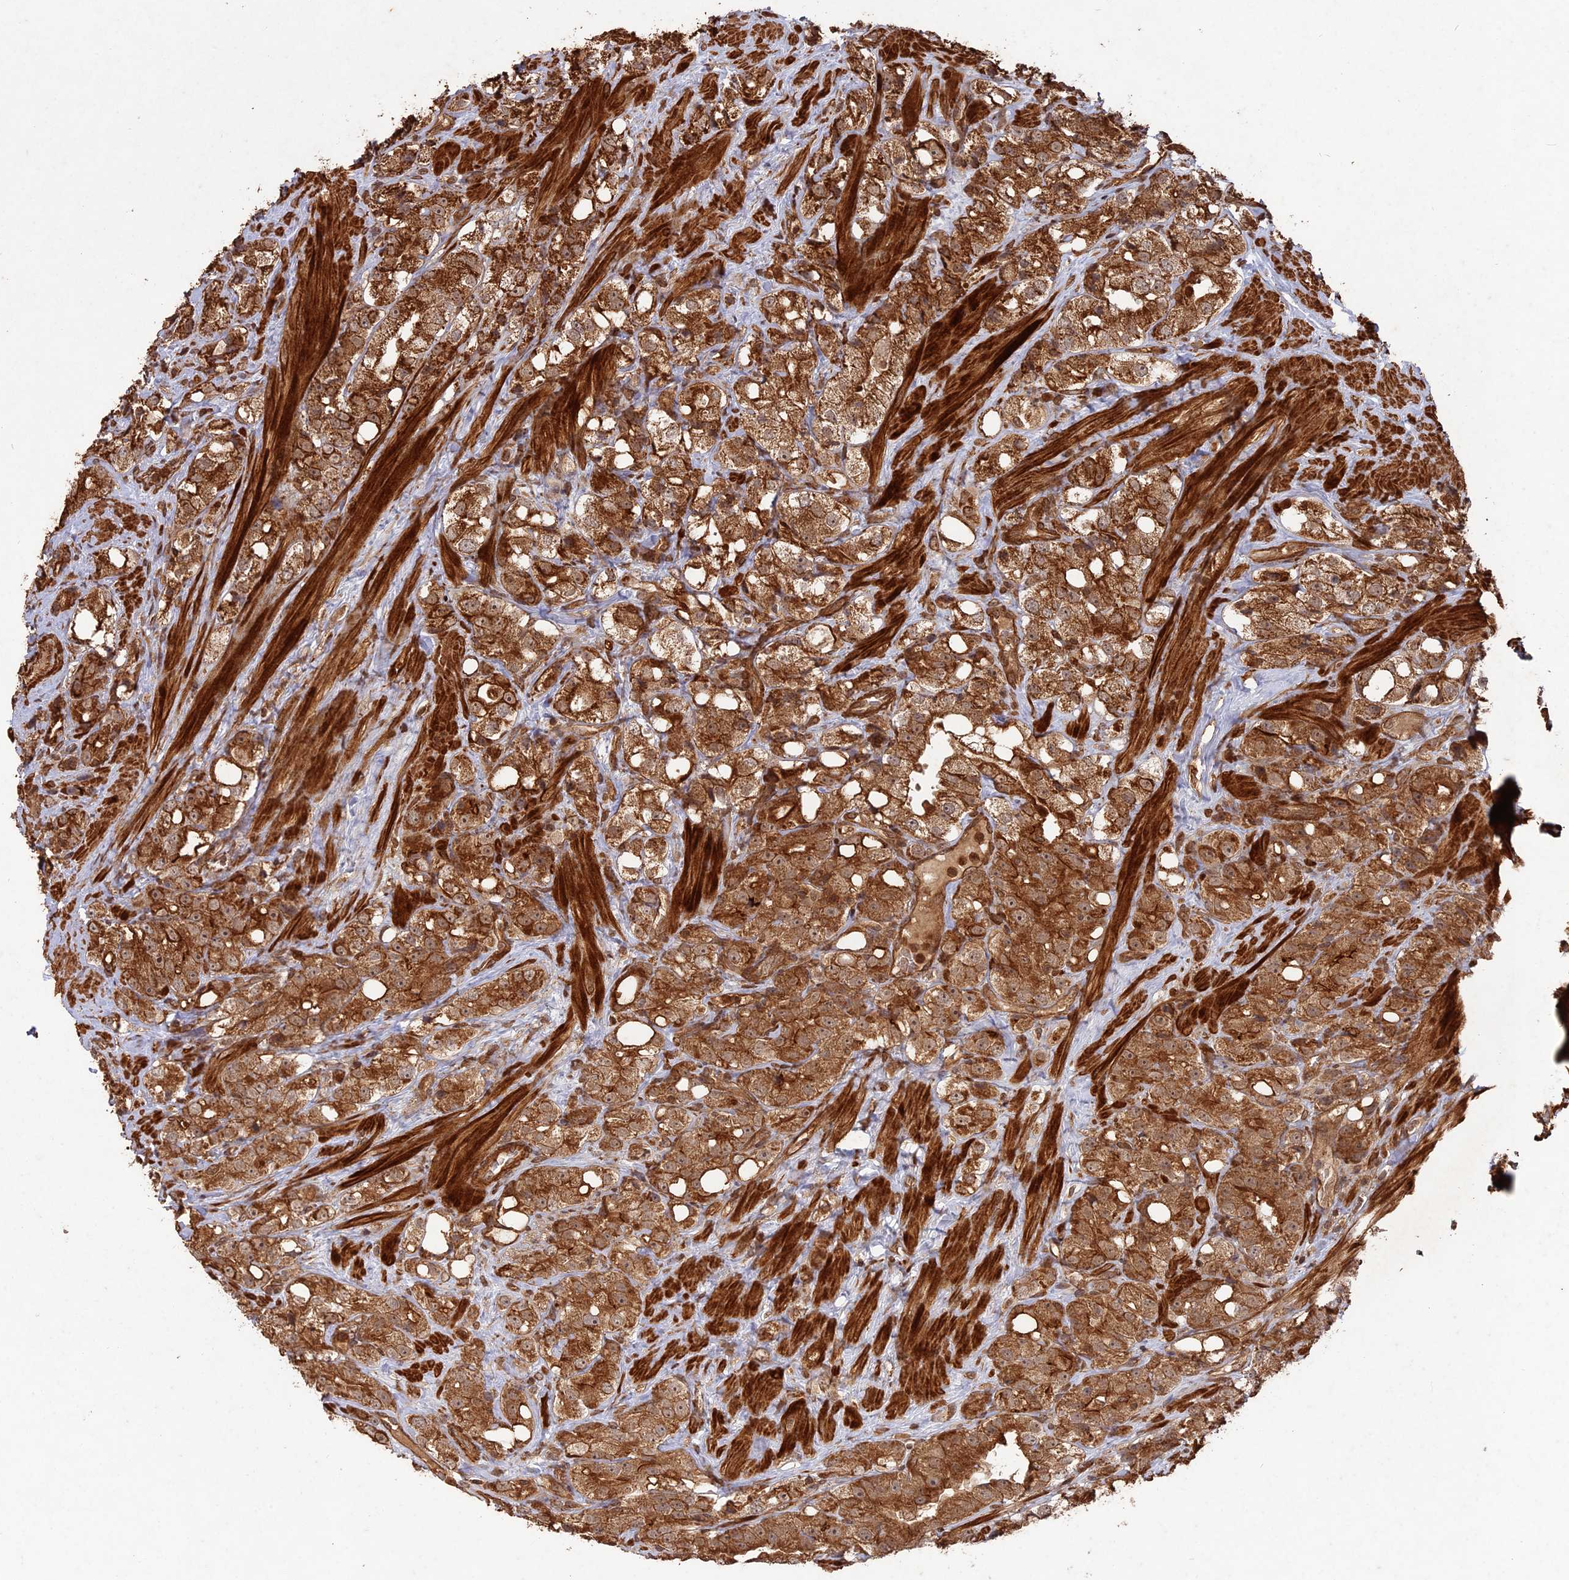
{"staining": {"intensity": "strong", "quantity": ">75%", "location": "cytoplasmic/membranous"}, "tissue": "prostate cancer", "cell_type": "Tumor cells", "image_type": "cancer", "snomed": [{"axis": "morphology", "description": "Adenocarcinoma, NOS"}, {"axis": "topography", "description": "Prostate"}], "caption": "A brown stain labels strong cytoplasmic/membranous positivity of a protein in human prostate adenocarcinoma tumor cells.", "gene": "CCDC174", "patient": {"sex": "male", "age": 79}}